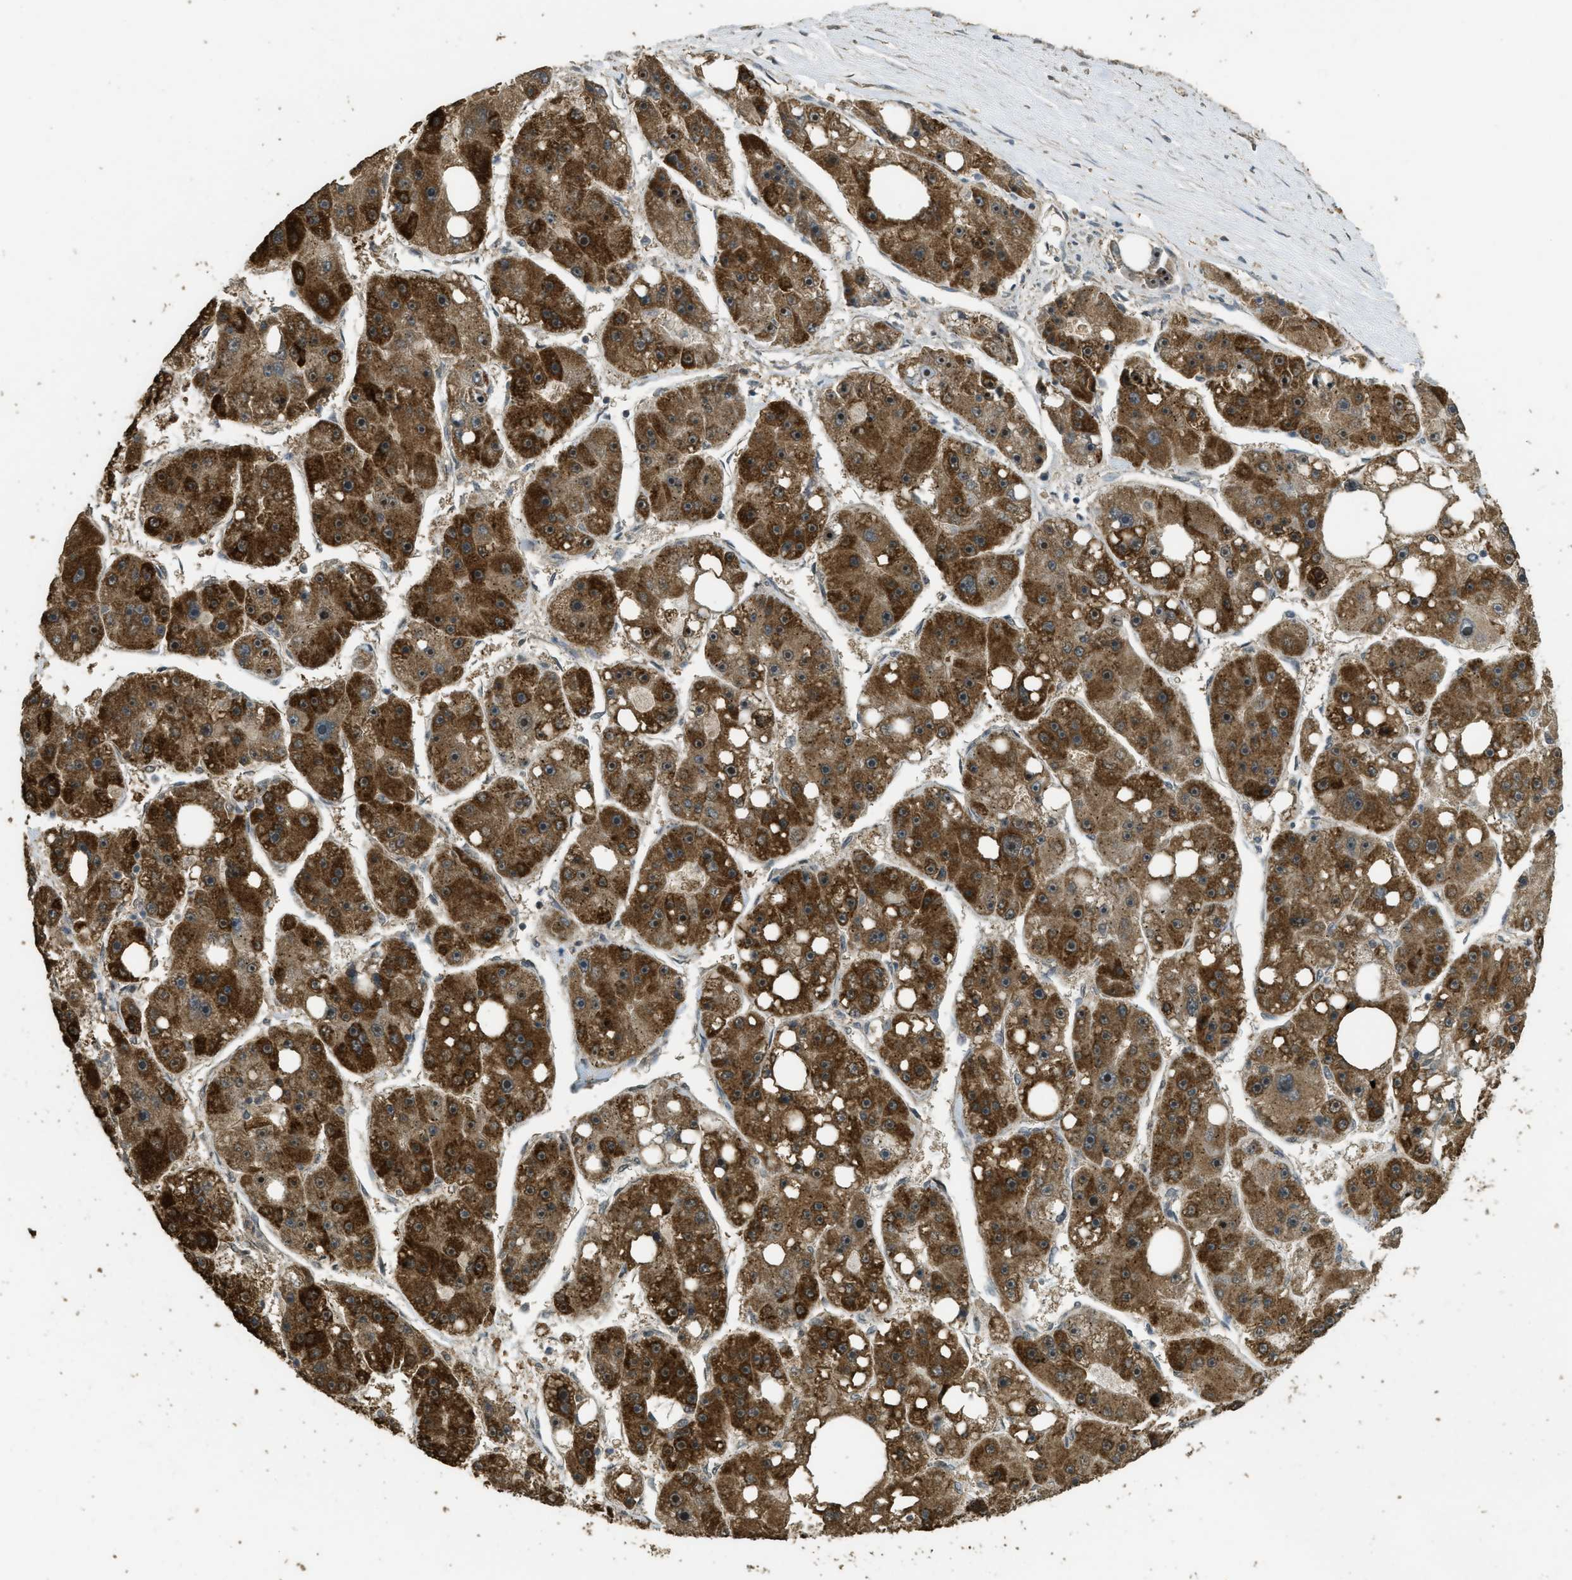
{"staining": {"intensity": "strong", "quantity": ">75%", "location": "cytoplasmic/membranous"}, "tissue": "liver cancer", "cell_type": "Tumor cells", "image_type": "cancer", "snomed": [{"axis": "morphology", "description": "Carcinoma, Hepatocellular, NOS"}, {"axis": "topography", "description": "Liver"}], "caption": "Immunohistochemical staining of human liver cancer (hepatocellular carcinoma) shows strong cytoplasmic/membranous protein expression in approximately >75% of tumor cells.", "gene": "CTPS1", "patient": {"sex": "female", "age": 61}}